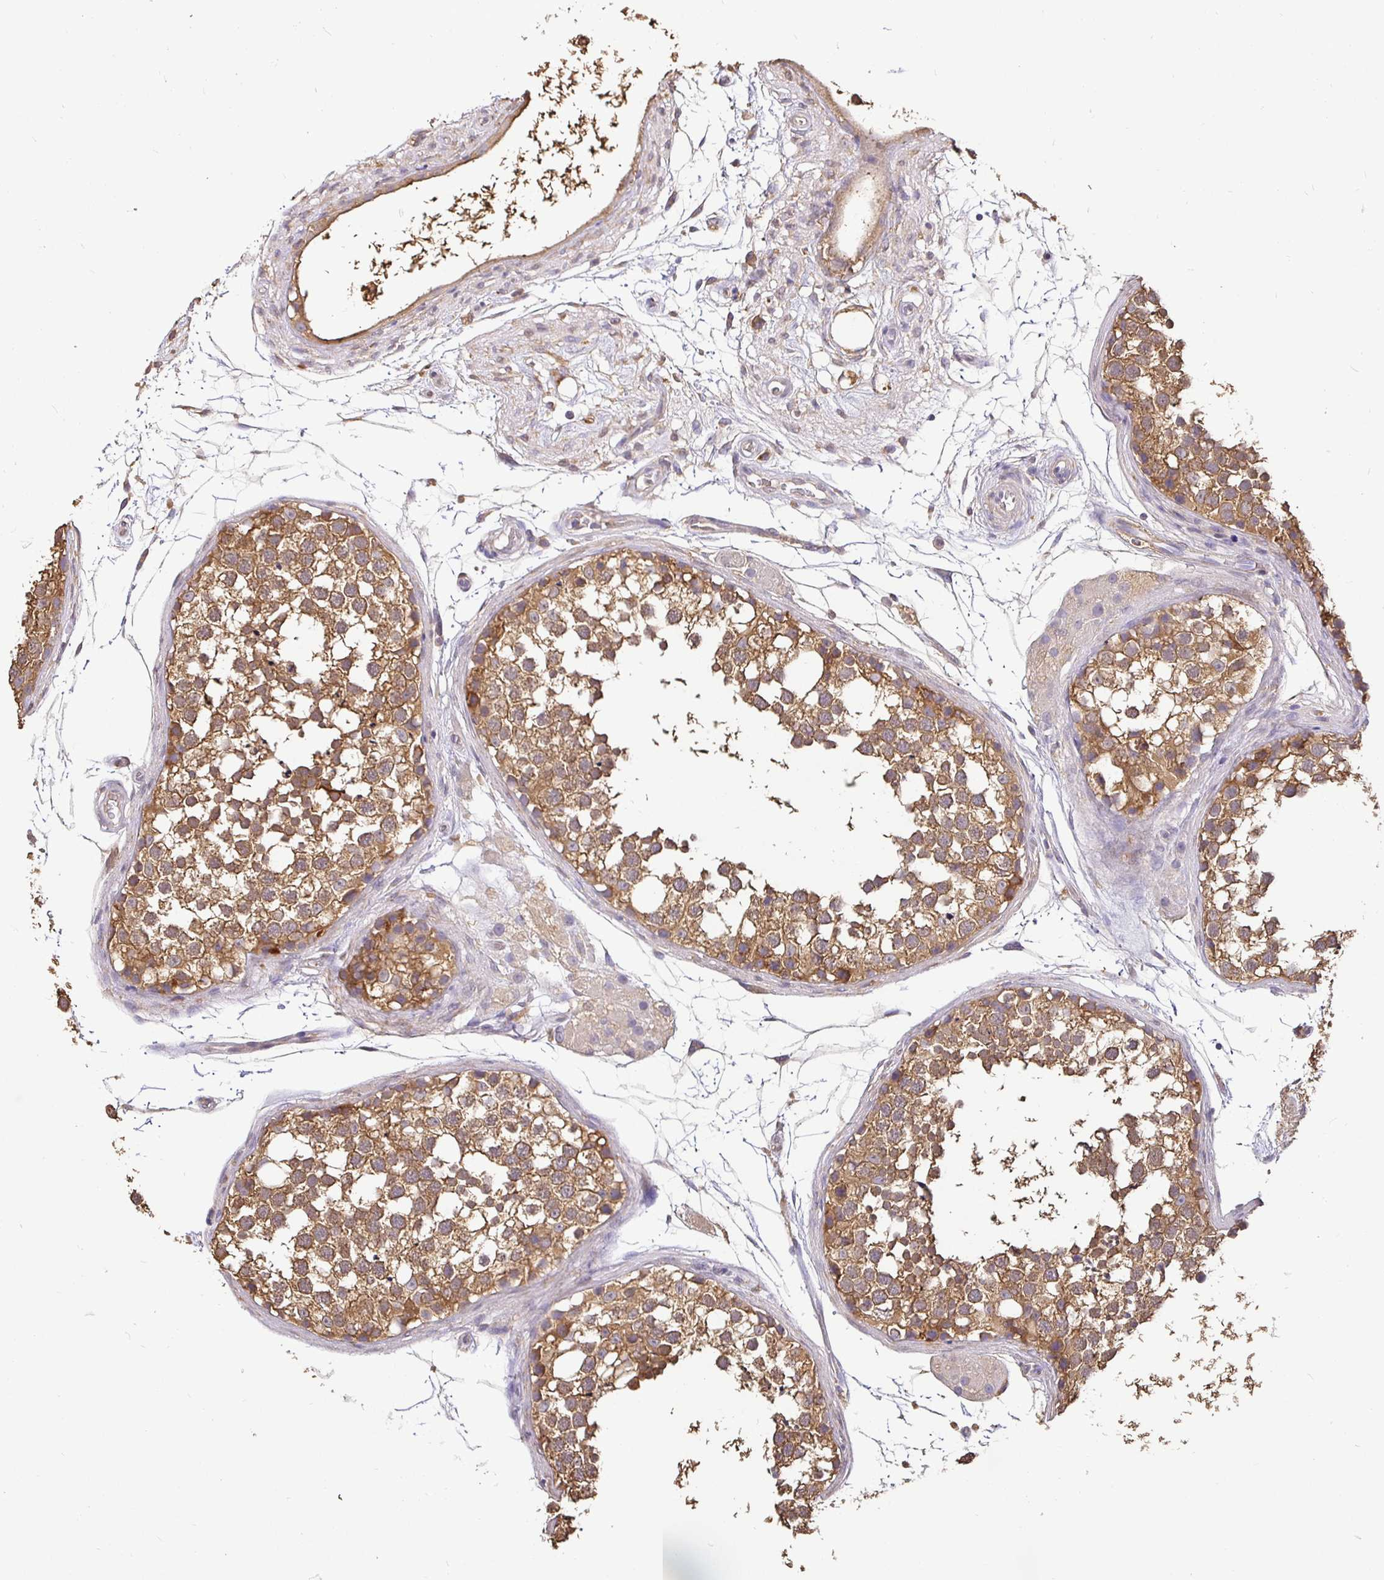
{"staining": {"intensity": "moderate", "quantity": ">75%", "location": "cytoplasmic/membranous"}, "tissue": "testis", "cell_type": "Cells in seminiferous ducts", "image_type": "normal", "snomed": [{"axis": "morphology", "description": "Normal tissue, NOS"}, {"axis": "morphology", "description": "Seminoma, NOS"}, {"axis": "topography", "description": "Testis"}], "caption": "Cells in seminiferous ducts demonstrate medium levels of moderate cytoplasmic/membranous expression in about >75% of cells in unremarkable testis. Immunohistochemistry stains the protein in brown and the nuclei are stained blue.", "gene": "MAPK8IP3", "patient": {"sex": "male", "age": 65}}